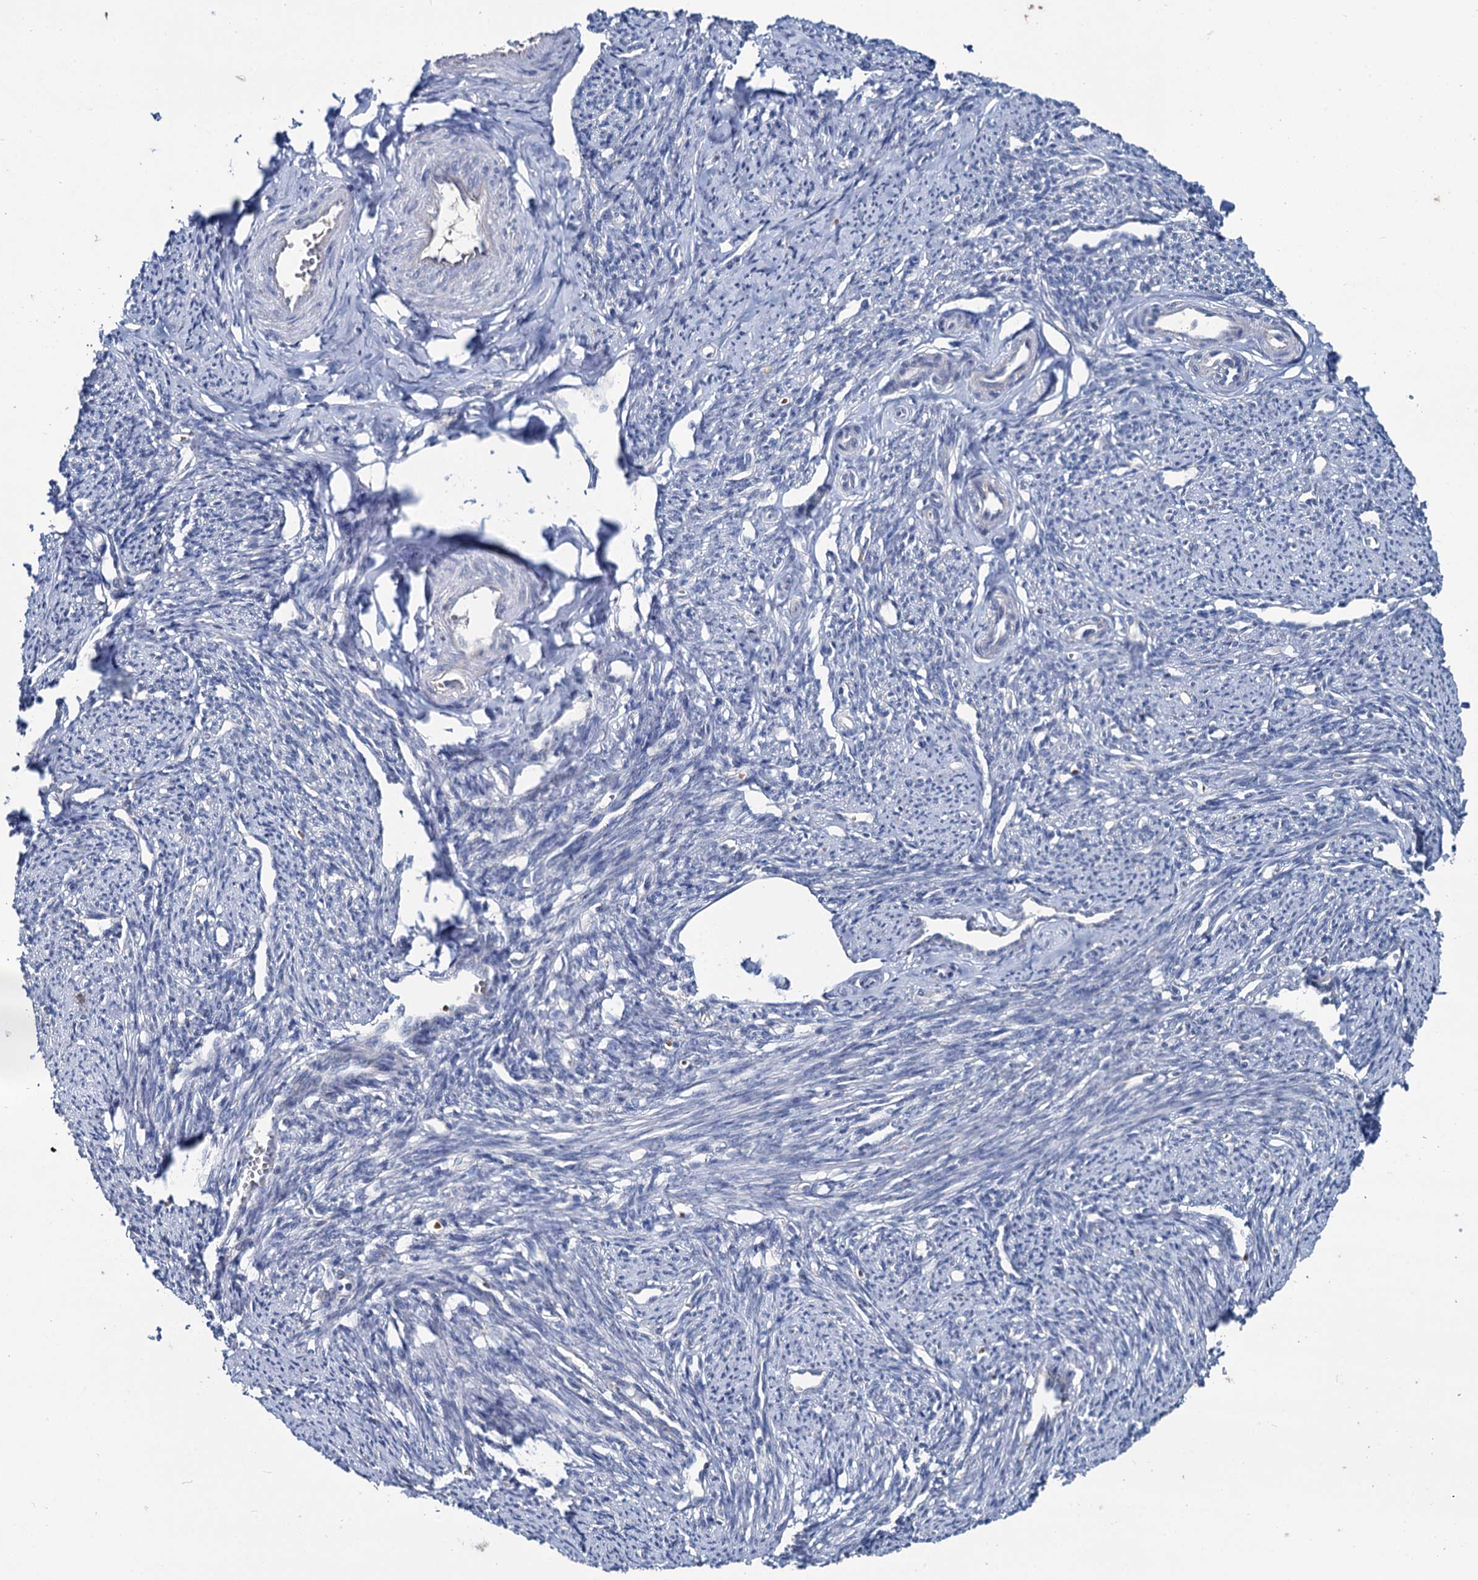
{"staining": {"intensity": "negative", "quantity": "none", "location": "none"}, "tissue": "smooth muscle", "cell_type": "Smooth muscle cells", "image_type": "normal", "snomed": [{"axis": "morphology", "description": "Normal tissue, NOS"}, {"axis": "topography", "description": "Smooth muscle"}, {"axis": "topography", "description": "Uterus"}], "caption": "The image demonstrates no staining of smooth muscle cells in normal smooth muscle.", "gene": "METTL4", "patient": {"sex": "female", "age": 59}}